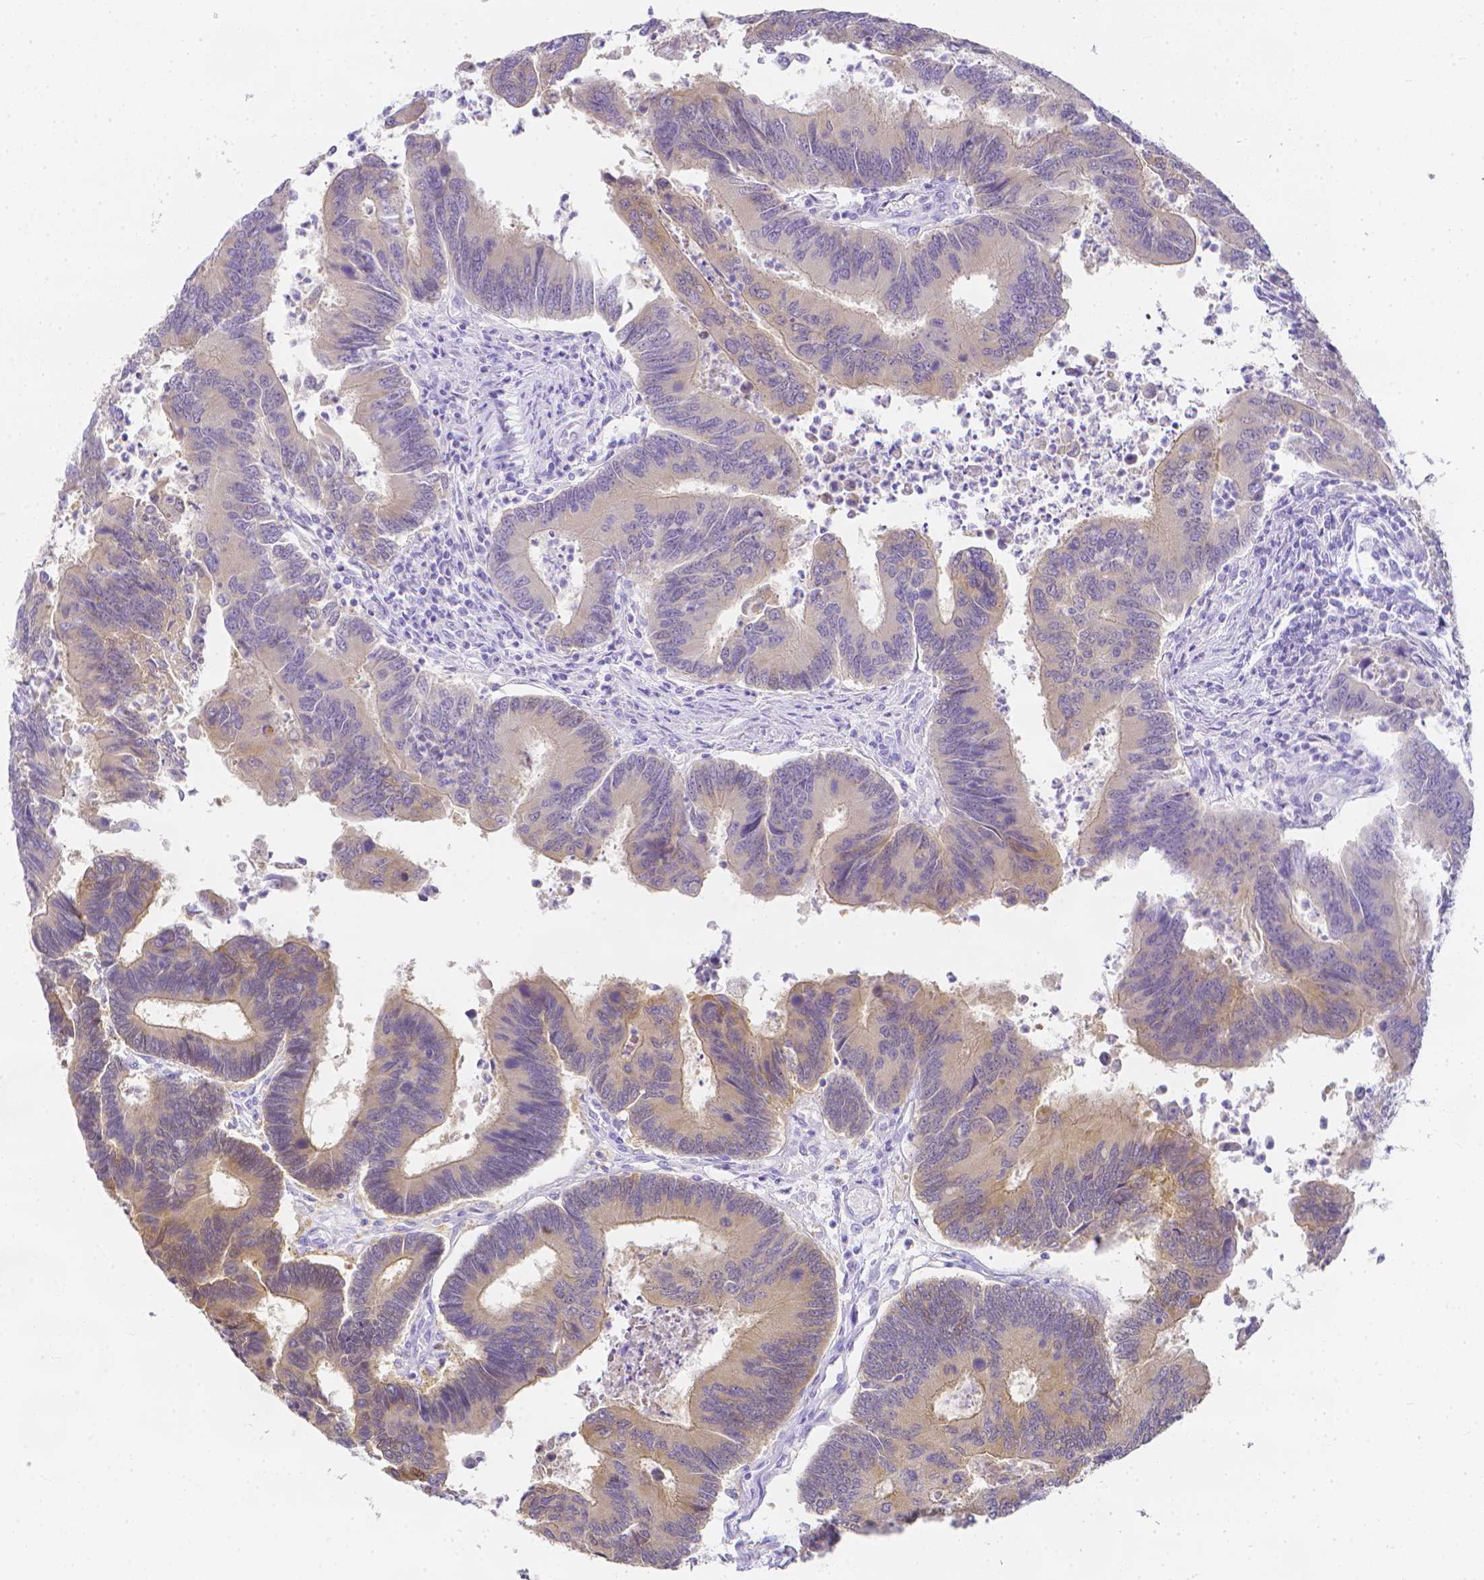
{"staining": {"intensity": "weak", "quantity": "<25%", "location": "cytoplasmic/membranous"}, "tissue": "colorectal cancer", "cell_type": "Tumor cells", "image_type": "cancer", "snomed": [{"axis": "morphology", "description": "Adenocarcinoma, NOS"}, {"axis": "topography", "description": "Colon"}], "caption": "Tumor cells are negative for protein expression in human colorectal adenocarcinoma.", "gene": "LGALS4", "patient": {"sex": "female", "age": 67}}